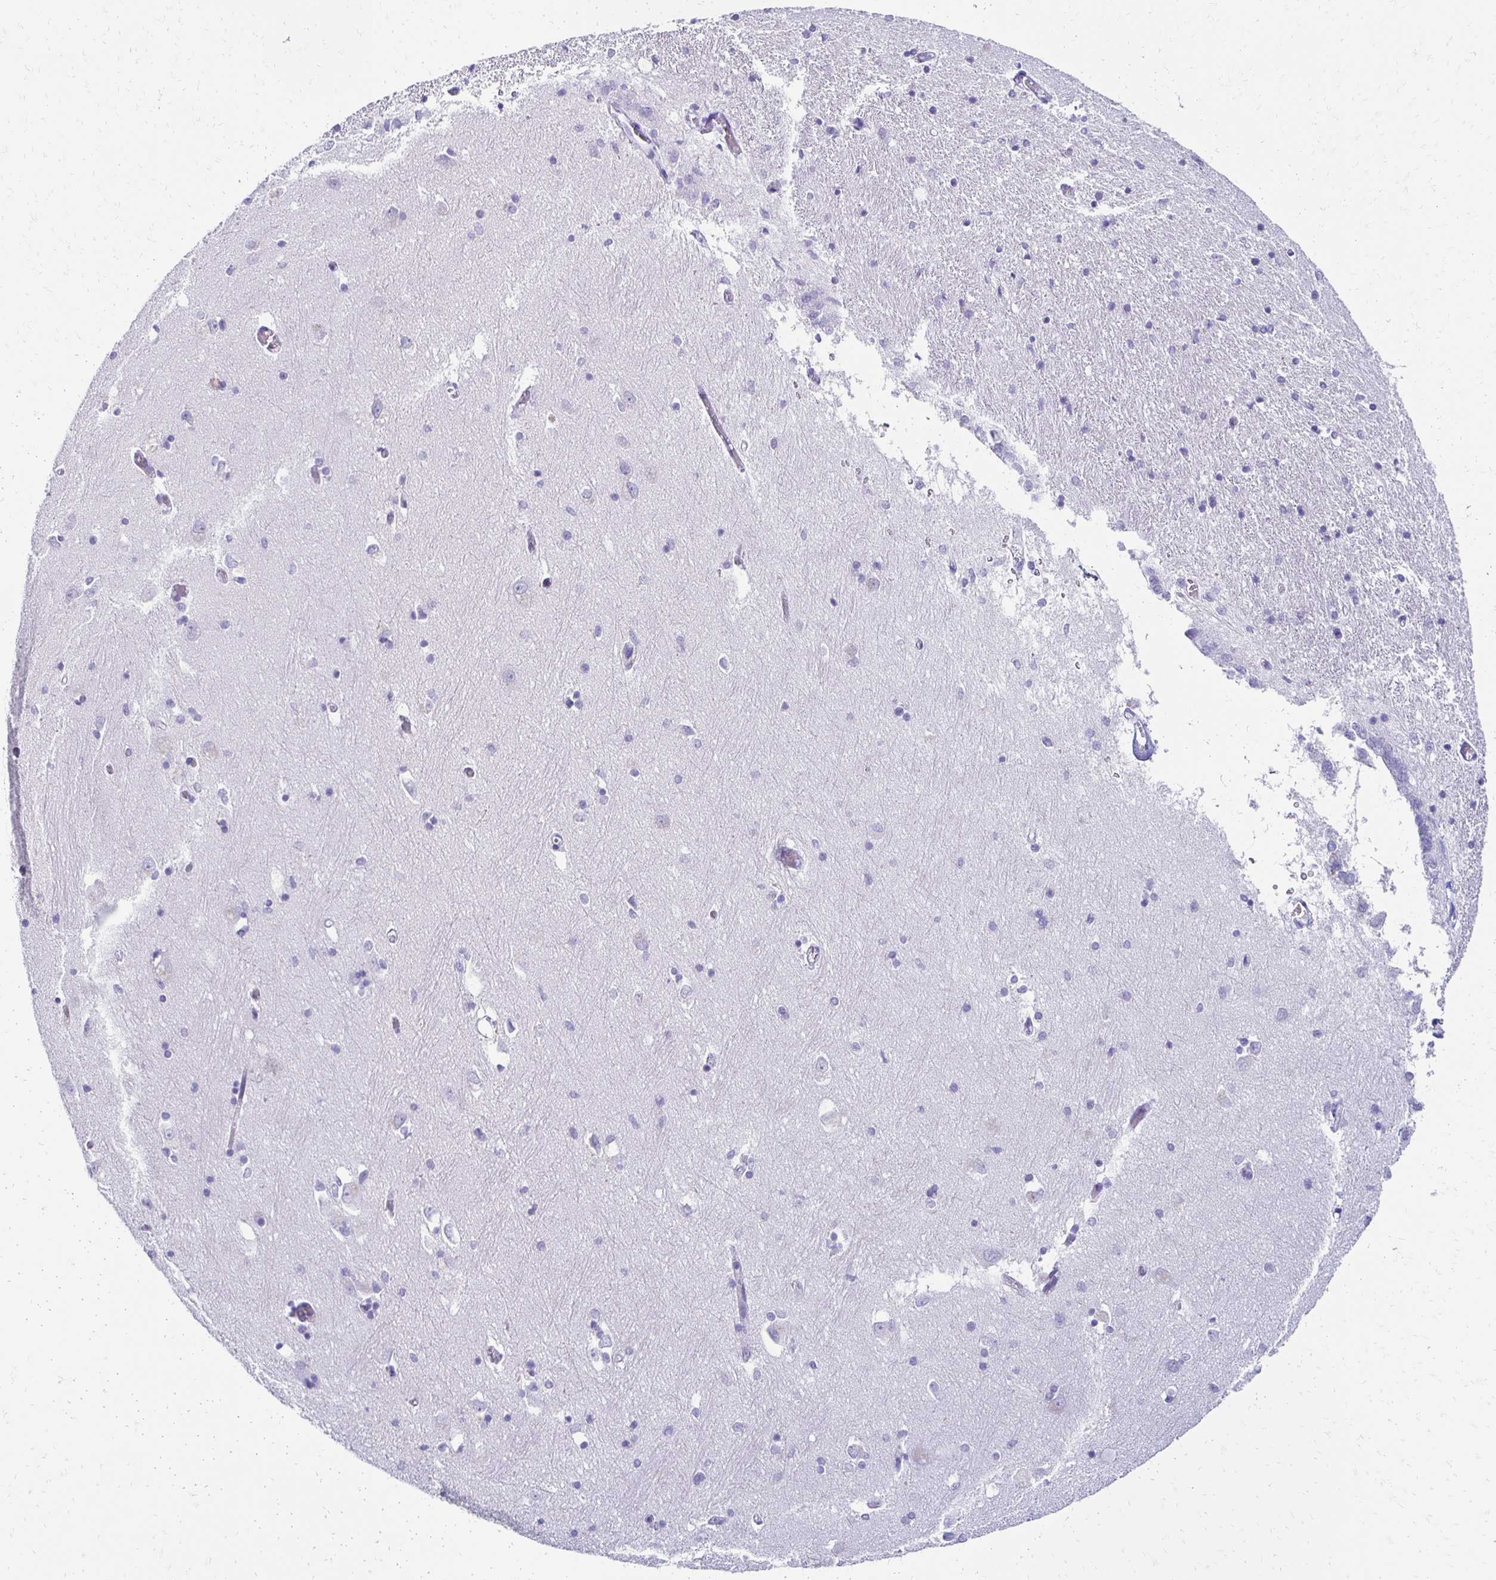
{"staining": {"intensity": "negative", "quantity": "none", "location": "none"}, "tissue": "caudate", "cell_type": "Glial cells", "image_type": "normal", "snomed": [{"axis": "morphology", "description": "Normal tissue, NOS"}, {"axis": "topography", "description": "Lateral ventricle wall"}, {"axis": "topography", "description": "Hippocampus"}], "caption": "Immunohistochemistry micrograph of benign caudate: human caudate stained with DAB (3,3'-diaminobenzidine) demonstrates no significant protein staining in glial cells. (DAB (3,3'-diaminobenzidine) immunohistochemistry visualized using brightfield microscopy, high magnification).", "gene": "TMEM54", "patient": {"sex": "female", "age": 63}}